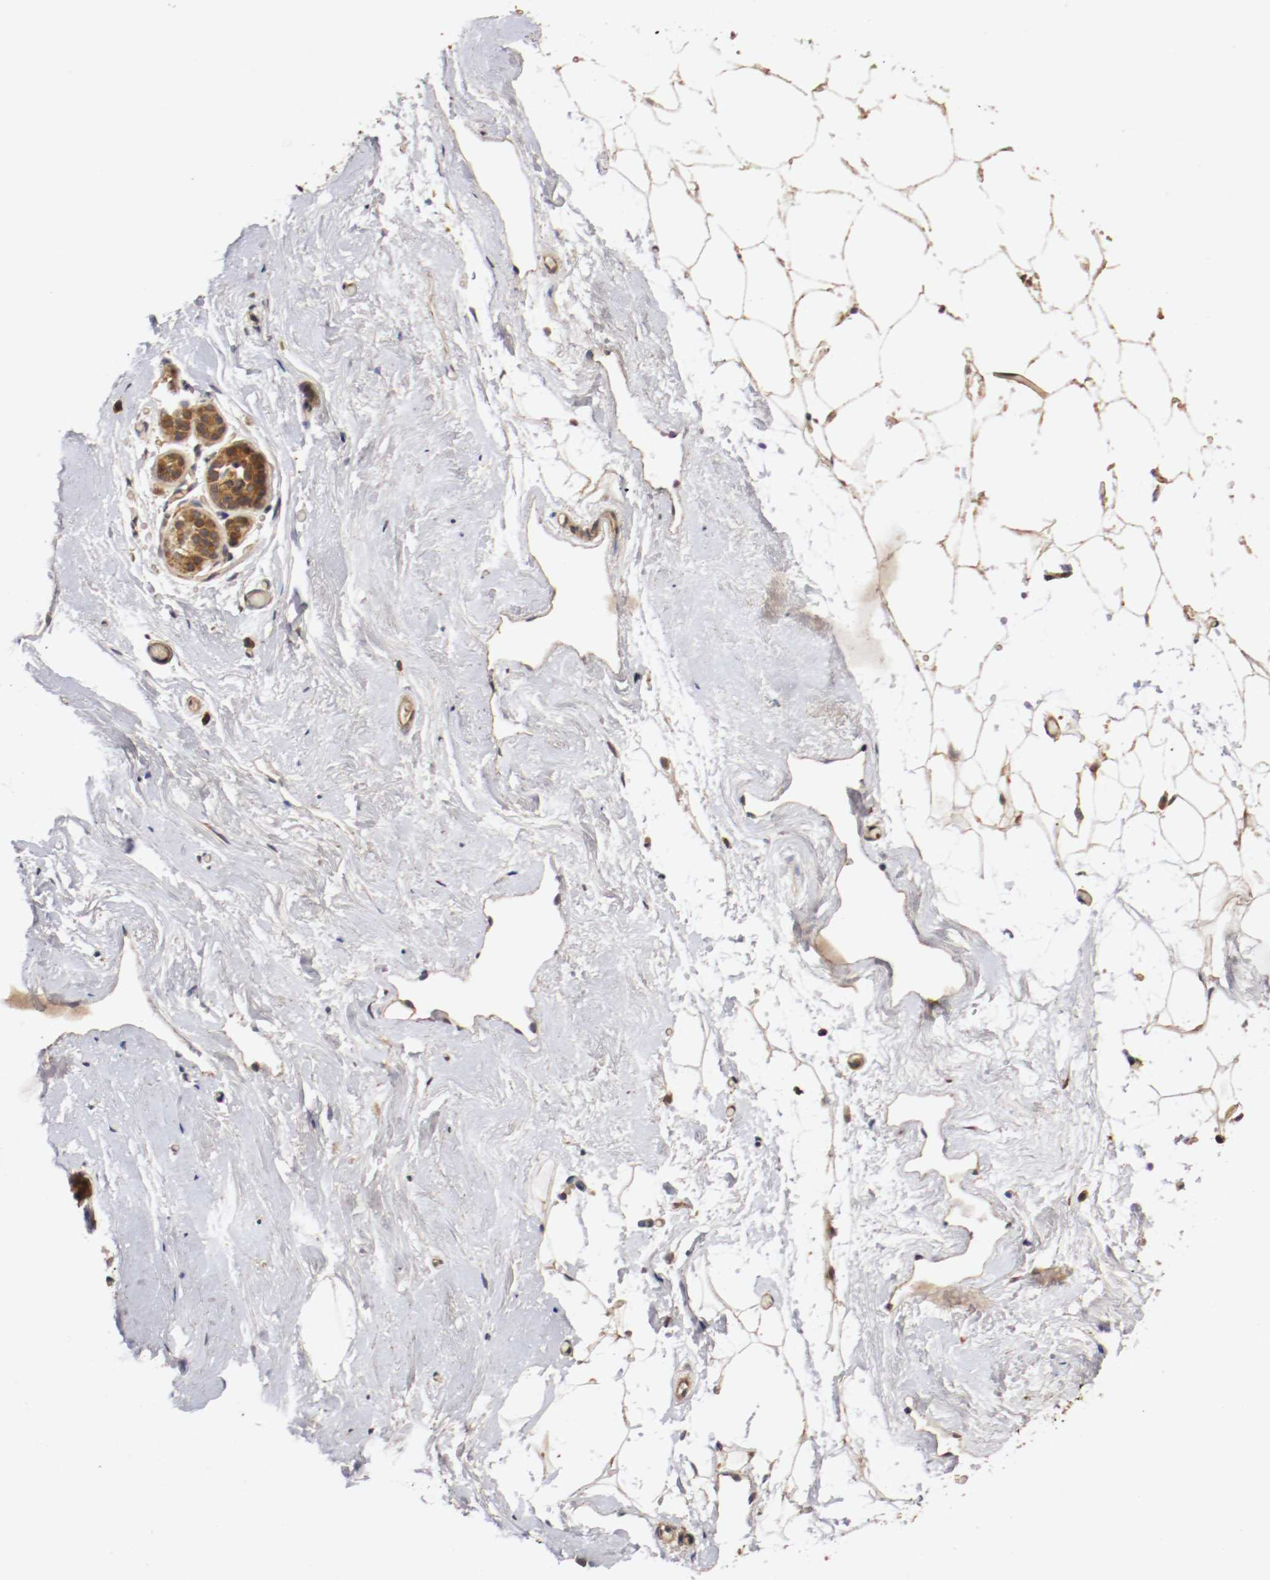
{"staining": {"intensity": "moderate", "quantity": ">75%", "location": "cytoplasmic/membranous"}, "tissue": "breast", "cell_type": "Adipocytes", "image_type": "normal", "snomed": [{"axis": "morphology", "description": "Normal tissue, NOS"}, {"axis": "topography", "description": "Breast"}], "caption": "About >75% of adipocytes in benign human breast show moderate cytoplasmic/membranous protein positivity as visualized by brown immunohistochemical staining.", "gene": "VEZT", "patient": {"sex": "female", "age": 75}}